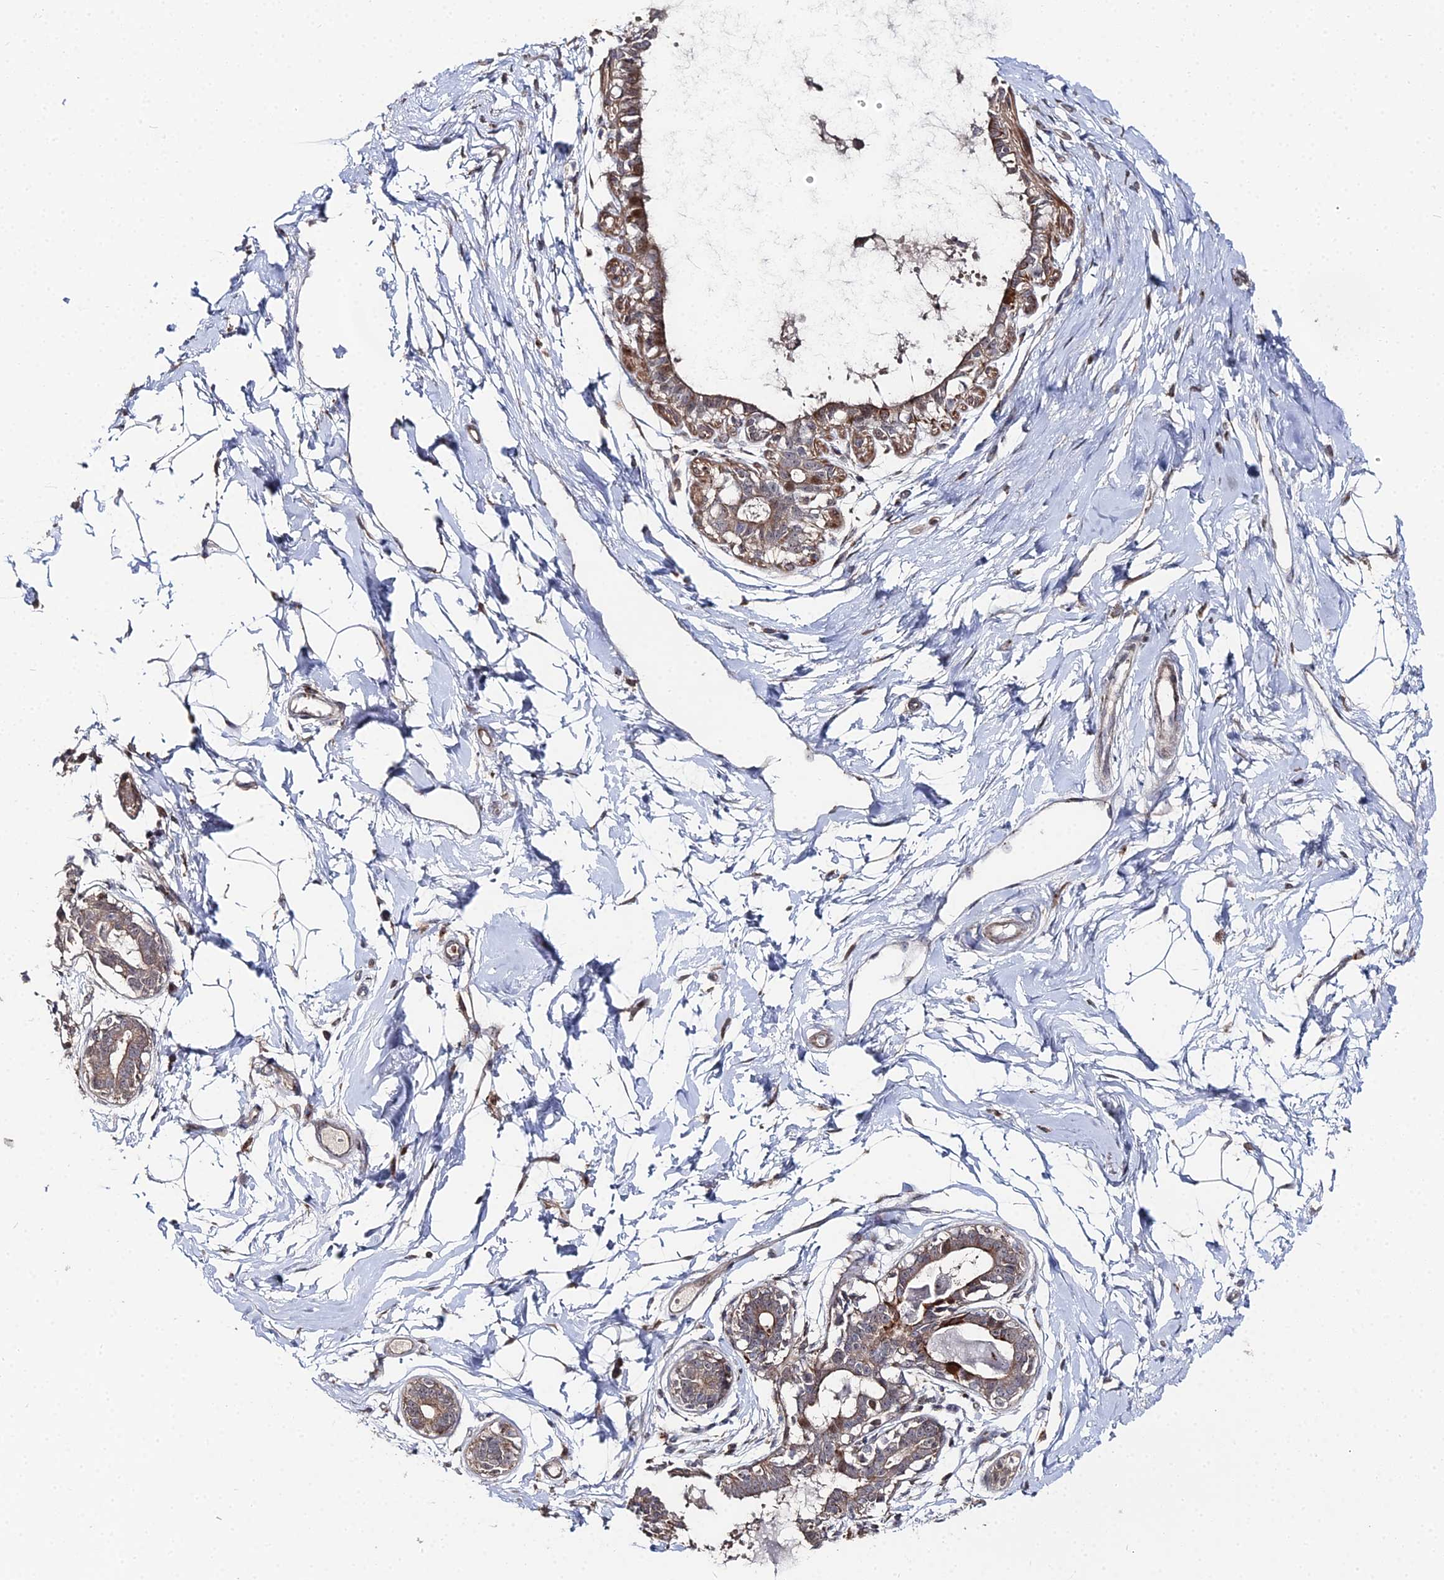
{"staining": {"intensity": "negative", "quantity": "none", "location": "none"}, "tissue": "breast", "cell_type": "Adipocytes", "image_type": "normal", "snomed": [{"axis": "morphology", "description": "Normal tissue, NOS"}, {"axis": "topography", "description": "Breast"}], "caption": "High magnification brightfield microscopy of unremarkable breast stained with DAB (brown) and counterstained with hematoxylin (blue): adipocytes show no significant expression. (IHC, brightfield microscopy, high magnification).", "gene": "SGMS1", "patient": {"sex": "female", "age": 45}}